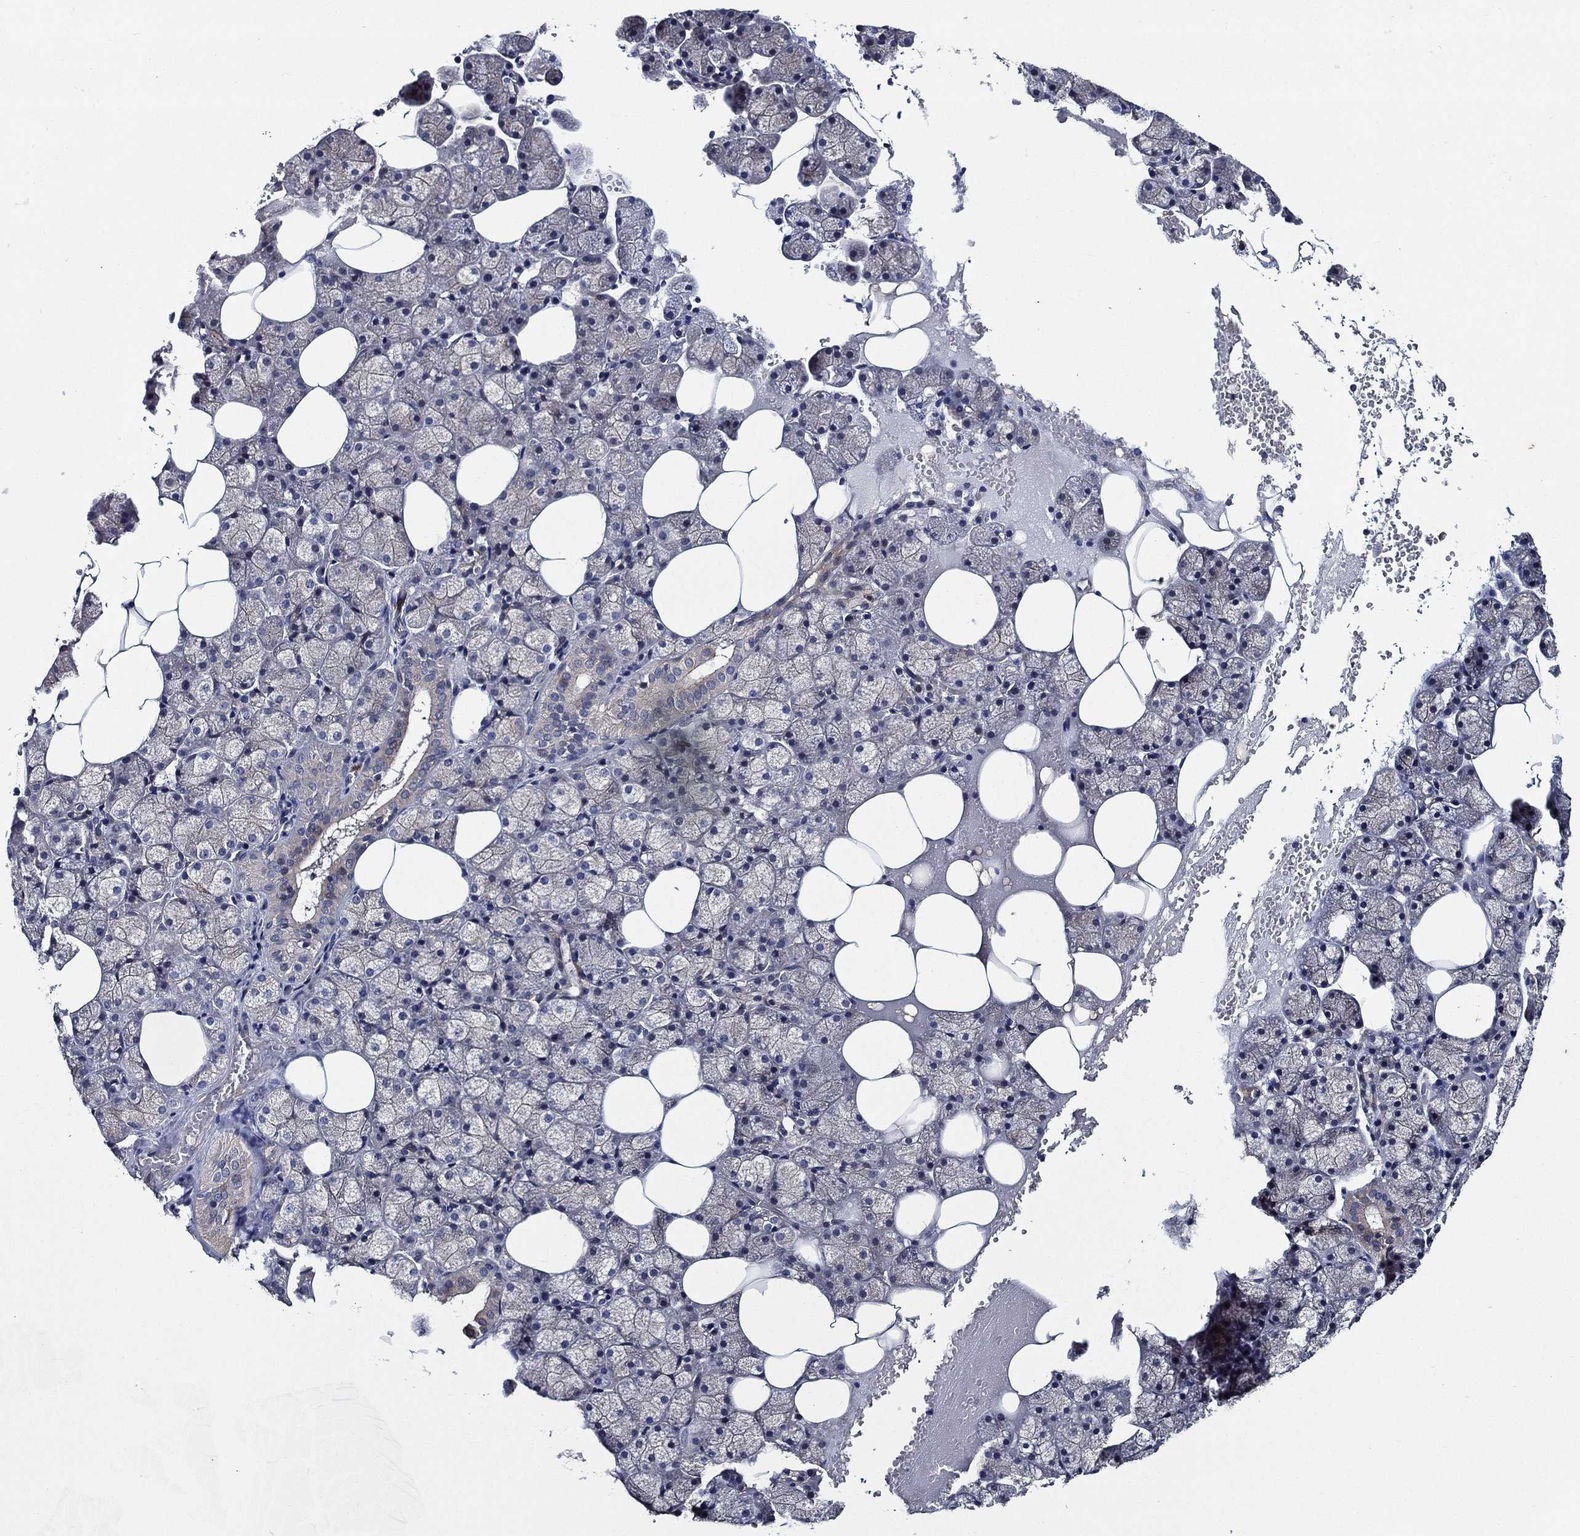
{"staining": {"intensity": "strong", "quantity": "<25%", "location": "cytoplasmic/membranous"}, "tissue": "salivary gland", "cell_type": "Glandular cells", "image_type": "normal", "snomed": [{"axis": "morphology", "description": "Normal tissue, NOS"}, {"axis": "topography", "description": "Salivary gland"}], "caption": "High-power microscopy captured an immunohistochemistry (IHC) image of benign salivary gland, revealing strong cytoplasmic/membranous staining in about <25% of glandular cells. (DAB (3,3'-diaminobenzidine) IHC with brightfield microscopy, high magnification).", "gene": "KIF20B", "patient": {"sex": "male", "age": 38}}